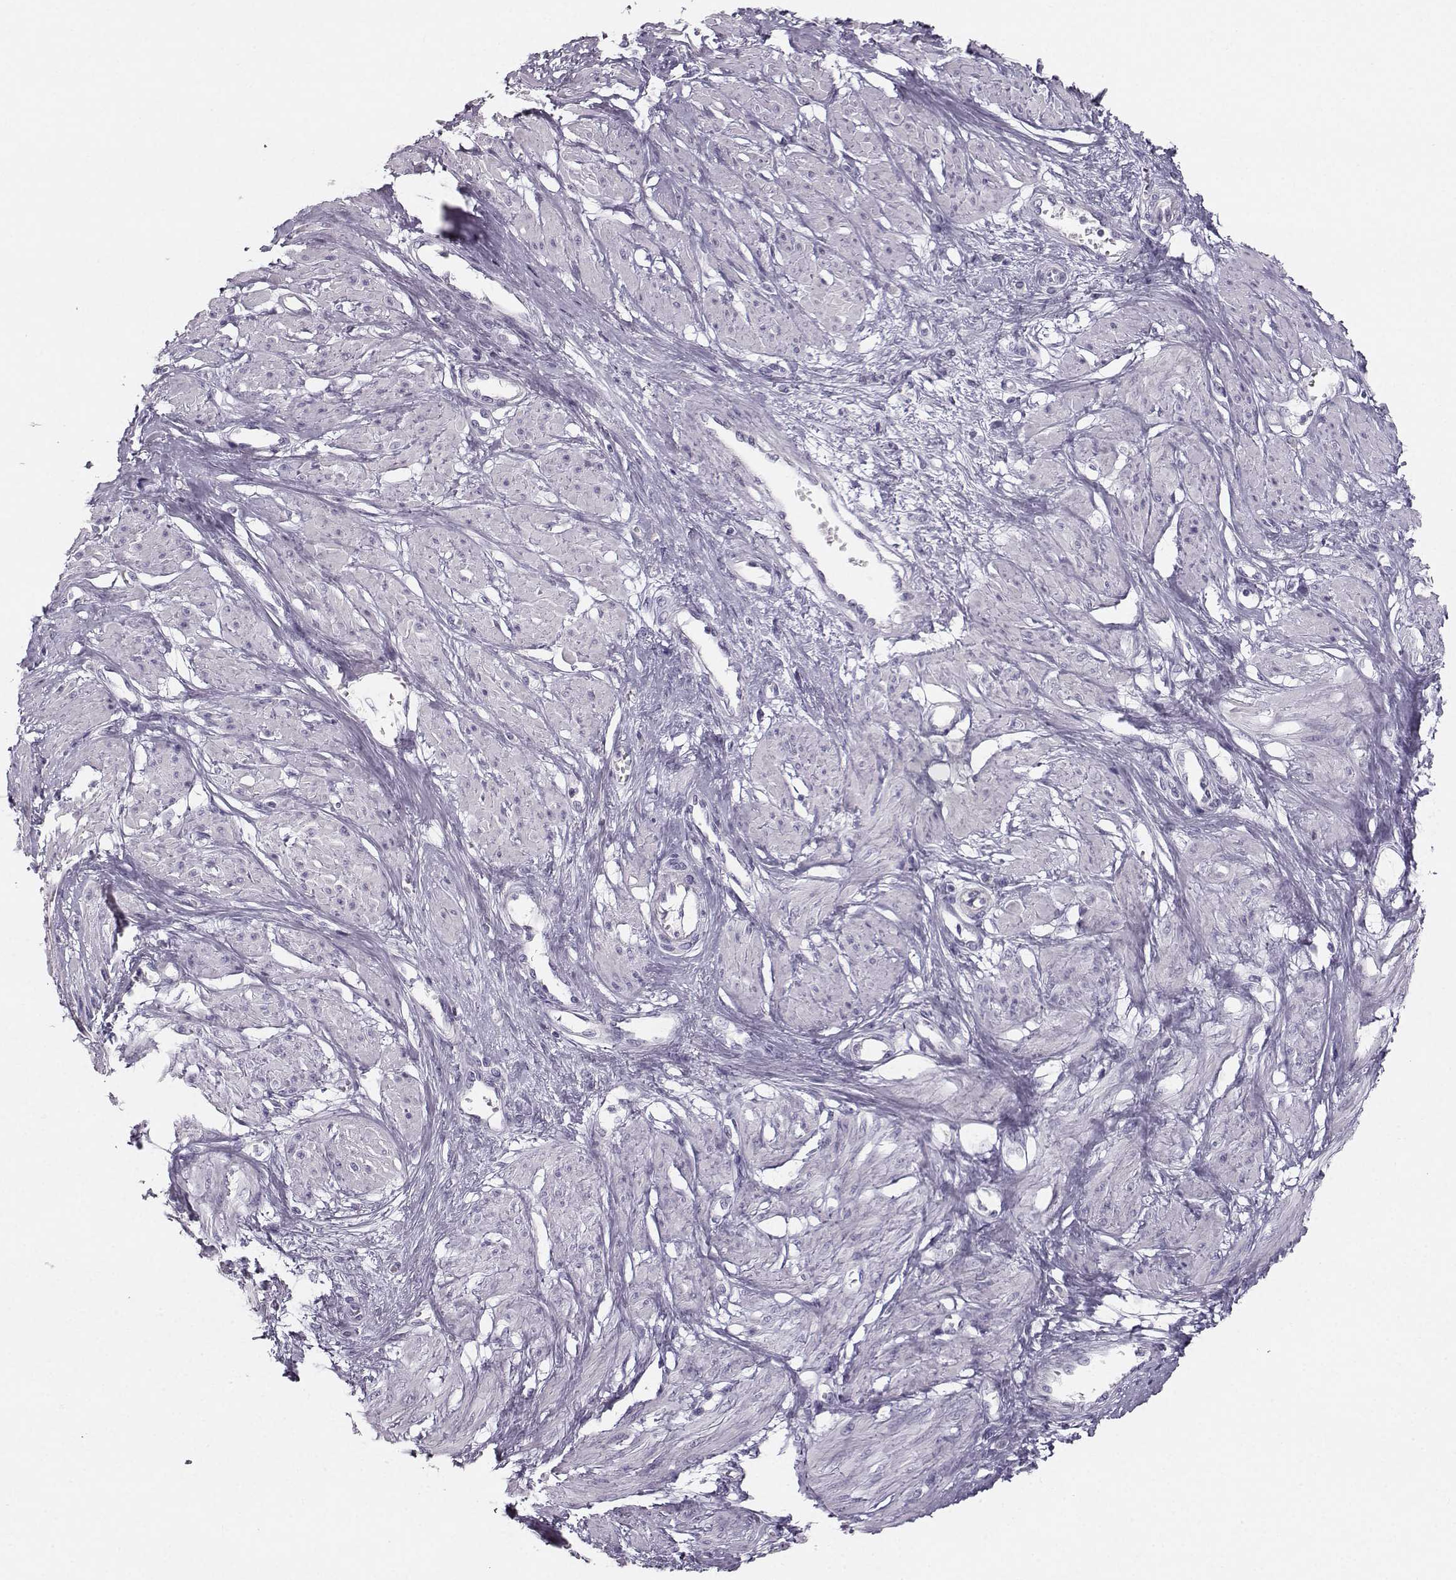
{"staining": {"intensity": "negative", "quantity": "none", "location": "none"}, "tissue": "smooth muscle", "cell_type": "Smooth muscle cells", "image_type": "normal", "snomed": [{"axis": "morphology", "description": "Normal tissue, NOS"}, {"axis": "topography", "description": "Smooth muscle"}, {"axis": "topography", "description": "Uterus"}], "caption": "This is a image of immunohistochemistry staining of unremarkable smooth muscle, which shows no positivity in smooth muscle cells. The staining is performed using DAB brown chromogen with nuclei counter-stained in using hematoxylin.", "gene": "CASR", "patient": {"sex": "female", "age": 39}}